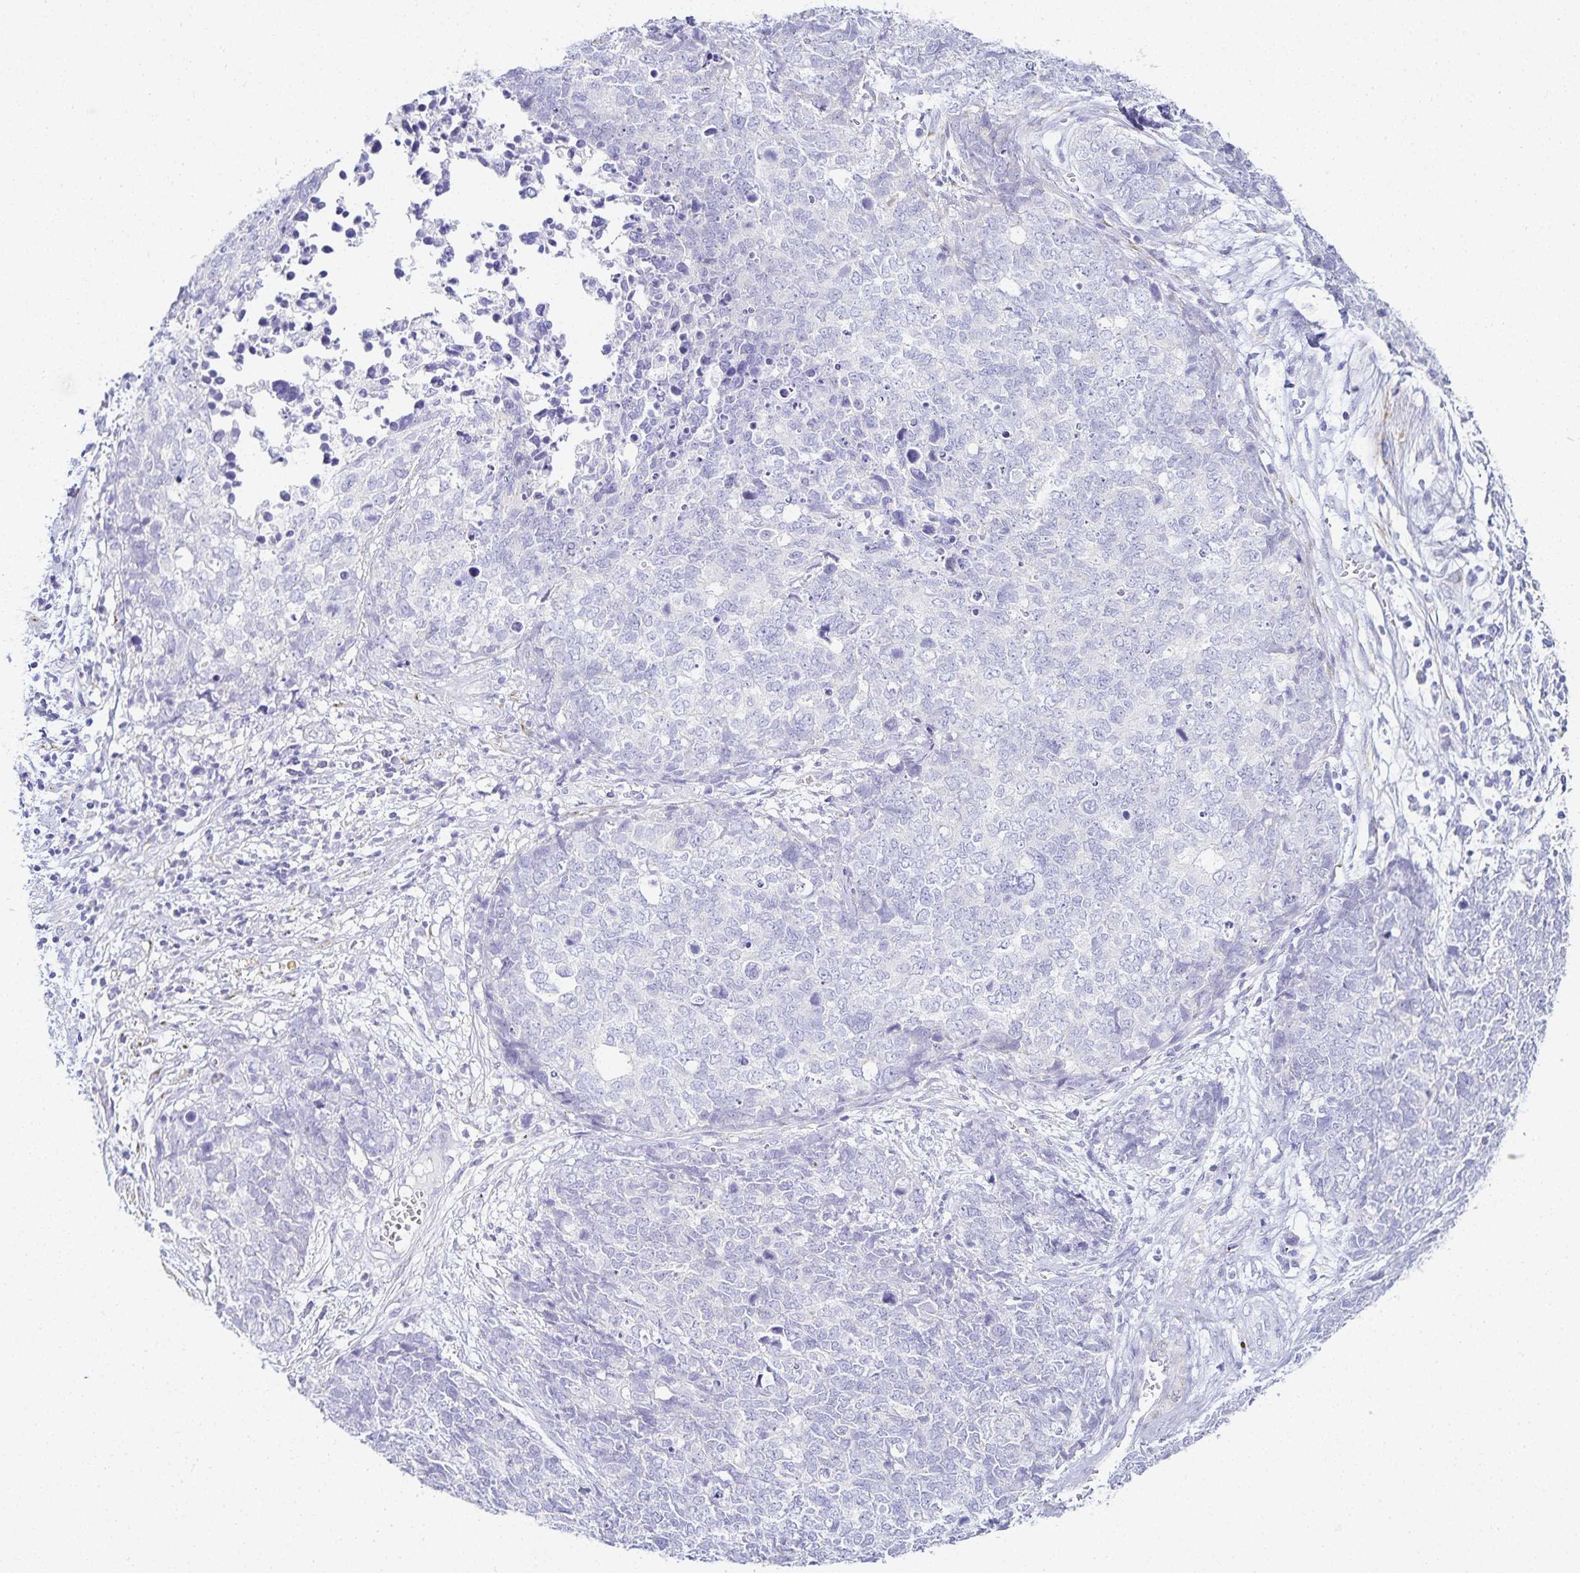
{"staining": {"intensity": "negative", "quantity": "none", "location": "none"}, "tissue": "cervical cancer", "cell_type": "Tumor cells", "image_type": "cancer", "snomed": [{"axis": "morphology", "description": "Adenocarcinoma, NOS"}, {"axis": "topography", "description": "Cervix"}], "caption": "Immunohistochemistry (IHC) photomicrograph of human adenocarcinoma (cervical) stained for a protein (brown), which shows no staining in tumor cells.", "gene": "GP2", "patient": {"sex": "female", "age": 63}}